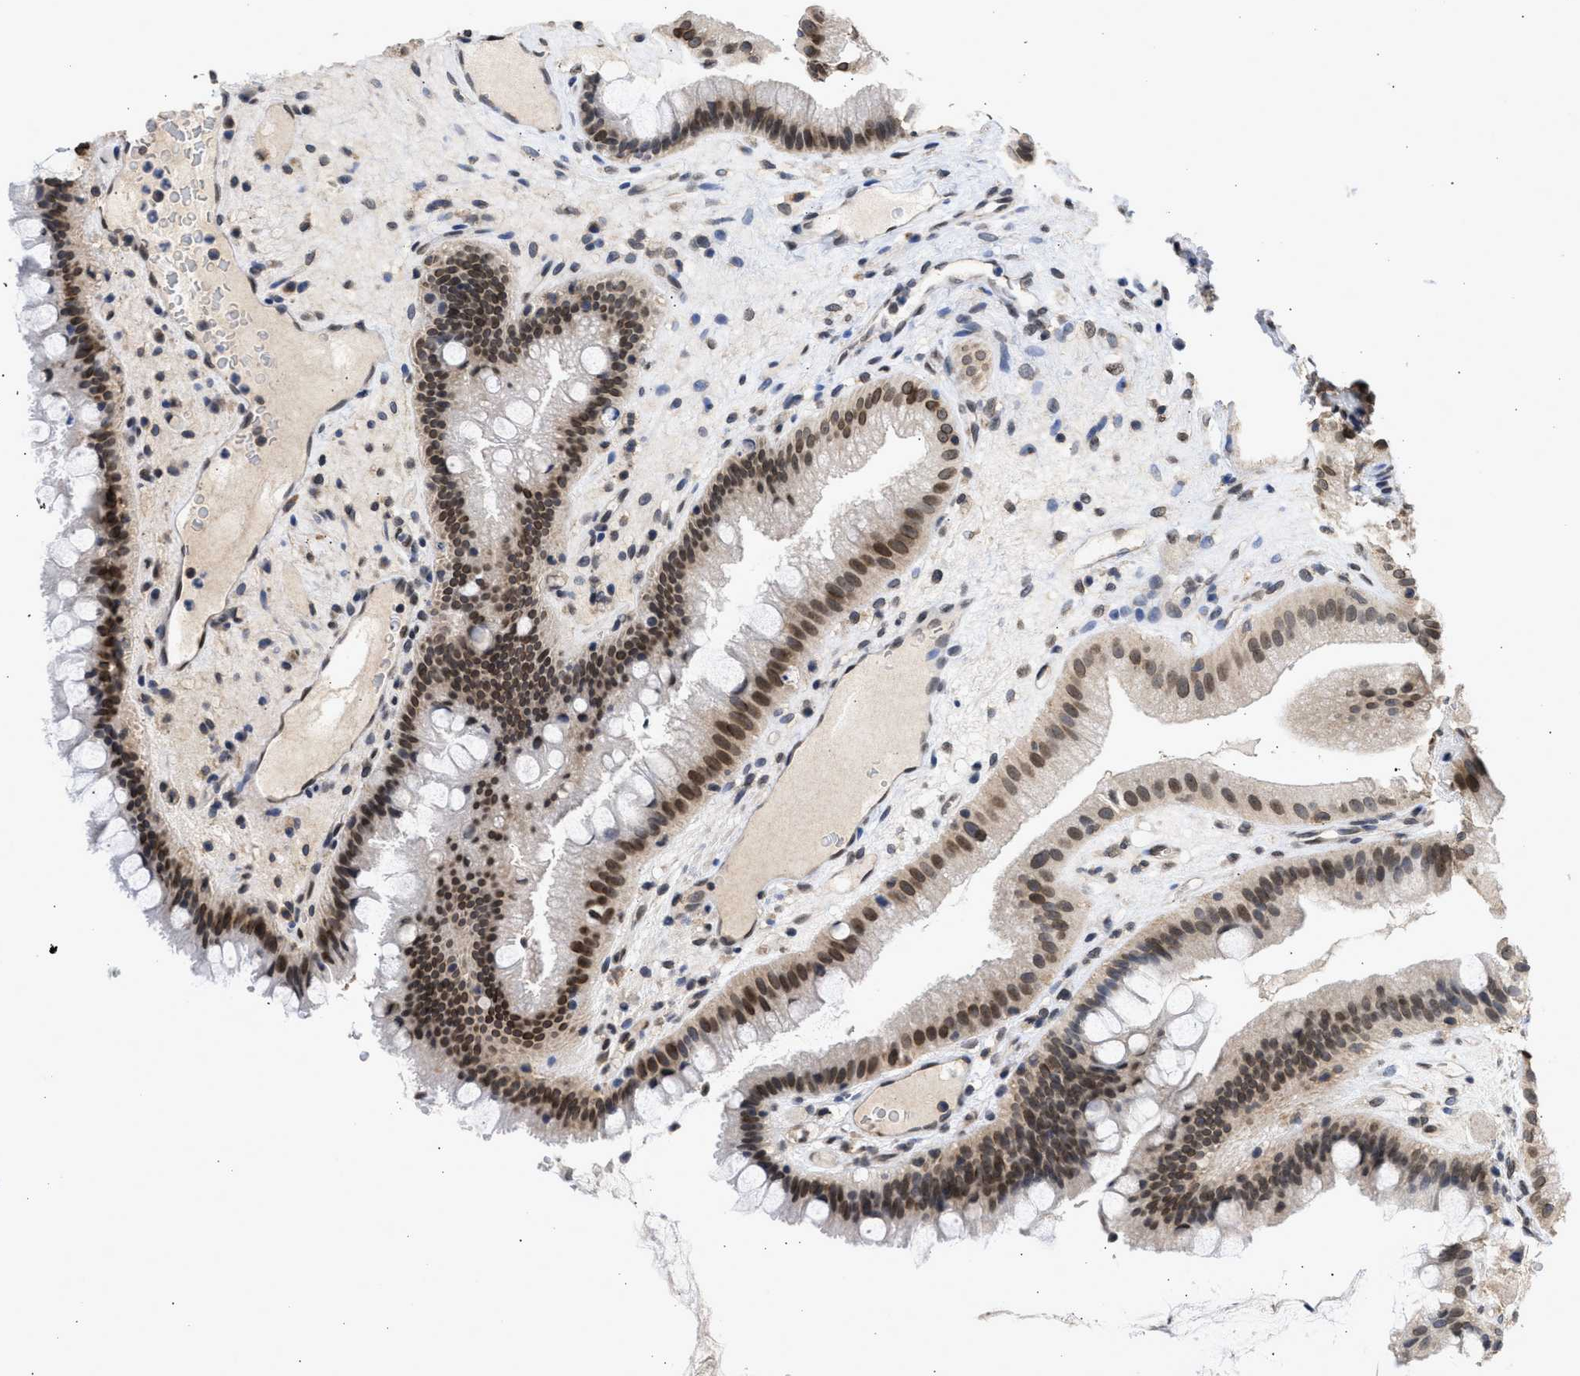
{"staining": {"intensity": "moderate", "quantity": ">75%", "location": "nuclear"}, "tissue": "gallbladder", "cell_type": "Glandular cells", "image_type": "normal", "snomed": [{"axis": "morphology", "description": "Normal tissue, NOS"}, {"axis": "topography", "description": "Gallbladder"}], "caption": "Immunohistochemistry (IHC) (DAB) staining of normal gallbladder reveals moderate nuclear protein positivity in approximately >75% of glandular cells. The protein is shown in brown color, while the nuclei are stained blue.", "gene": "NUP35", "patient": {"sex": "male", "age": 49}}